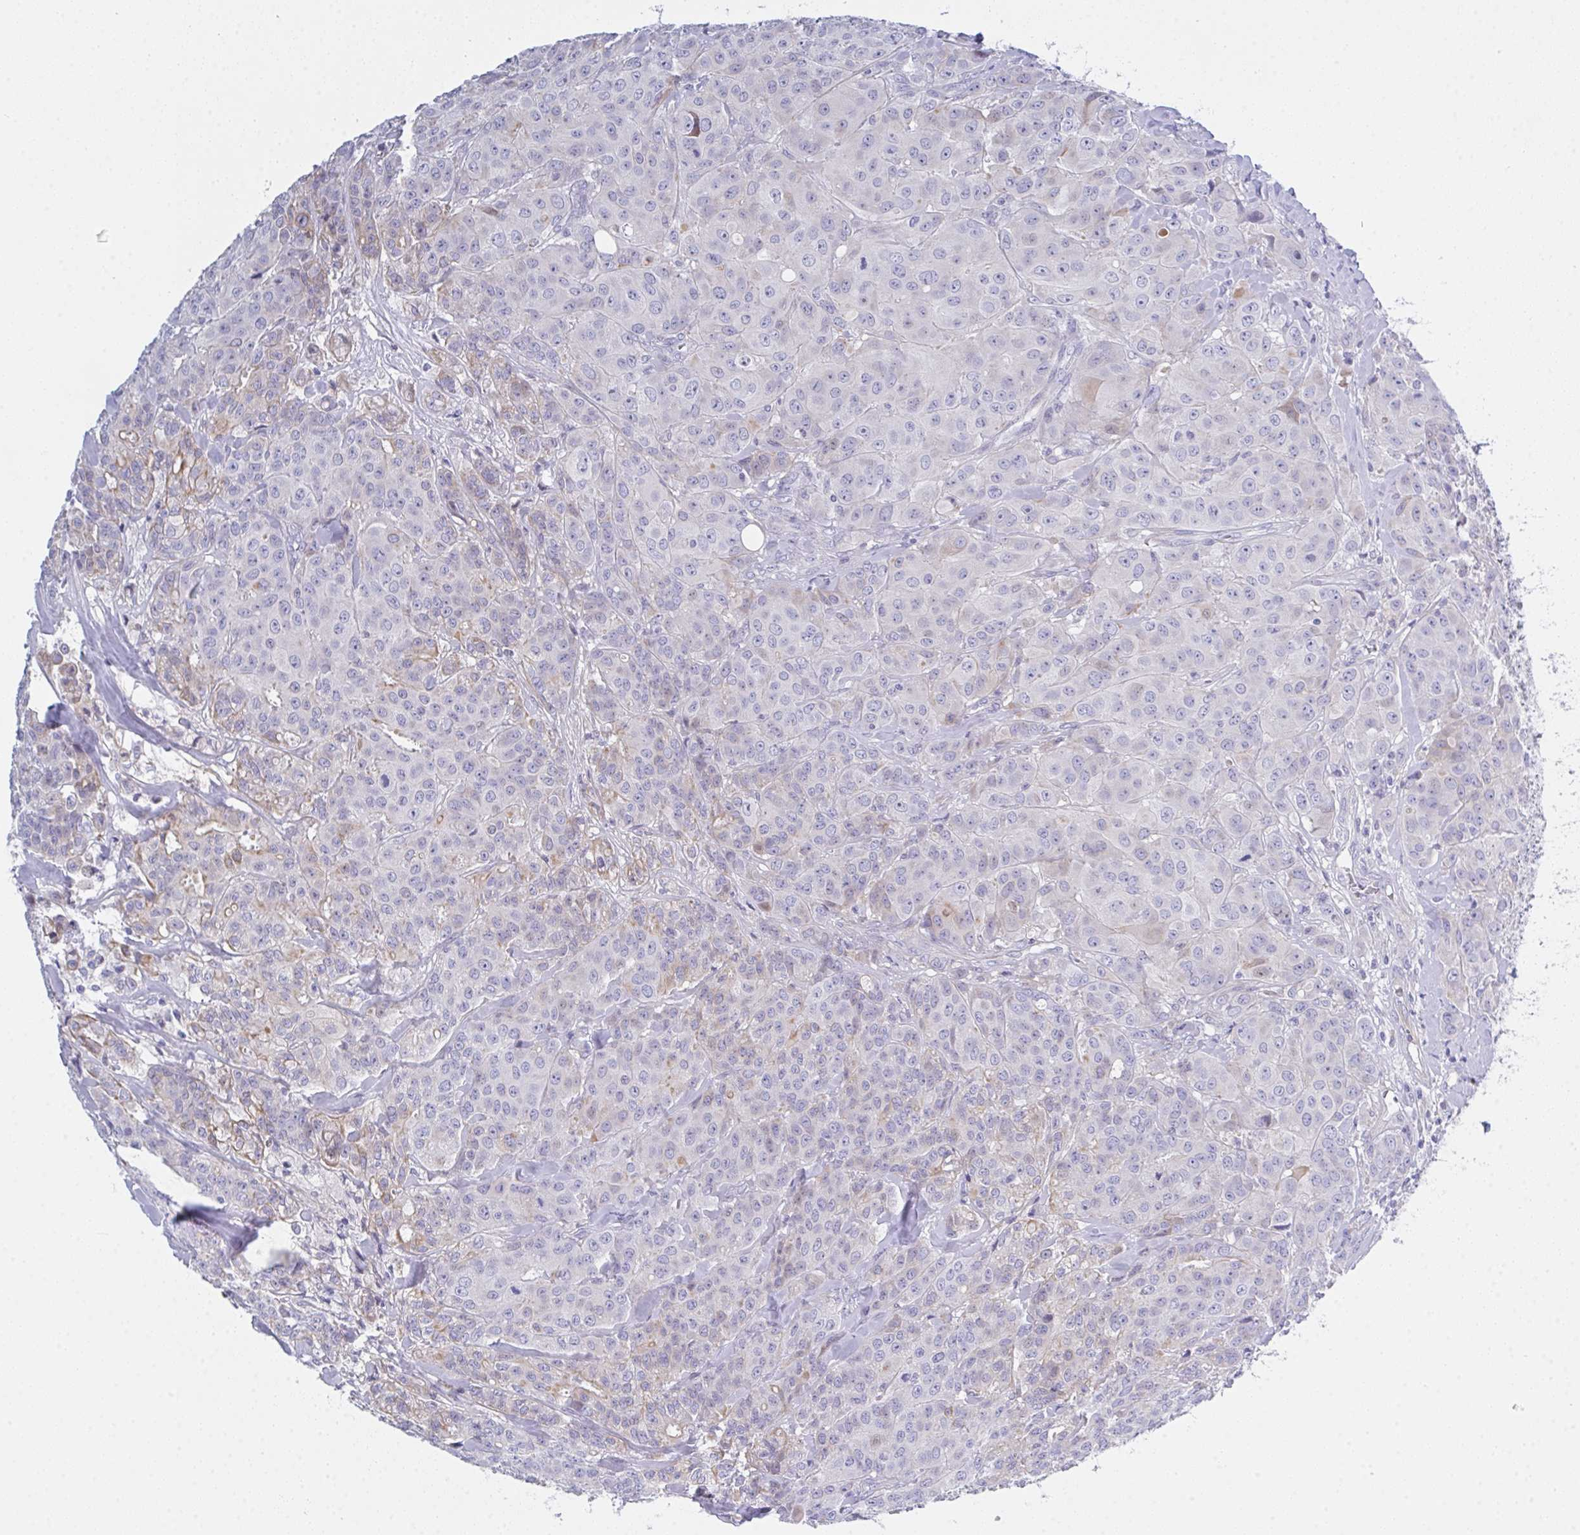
{"staining": {"intensity": "weak", "quantity": "<25%", "location": "cytoplasmic/membranous"}, "tissue": "breast cancer", "cell_type": "Tumor cells", "image_type": "cancer", "snomed": [{"axis": "morphology", "description": "Normal tissue, NOS"}, {"axis": "morphology", "description": "Duct carcinoma"}, {"axis": "topography", "description": "Breast"}], "caption": "Breast cancer (intraductal carcinoma) stained for a protein using IHC reveals no staining tumor cells.", "gene": "FBXO47", "patient": {"sex": "female", "age": 43}}